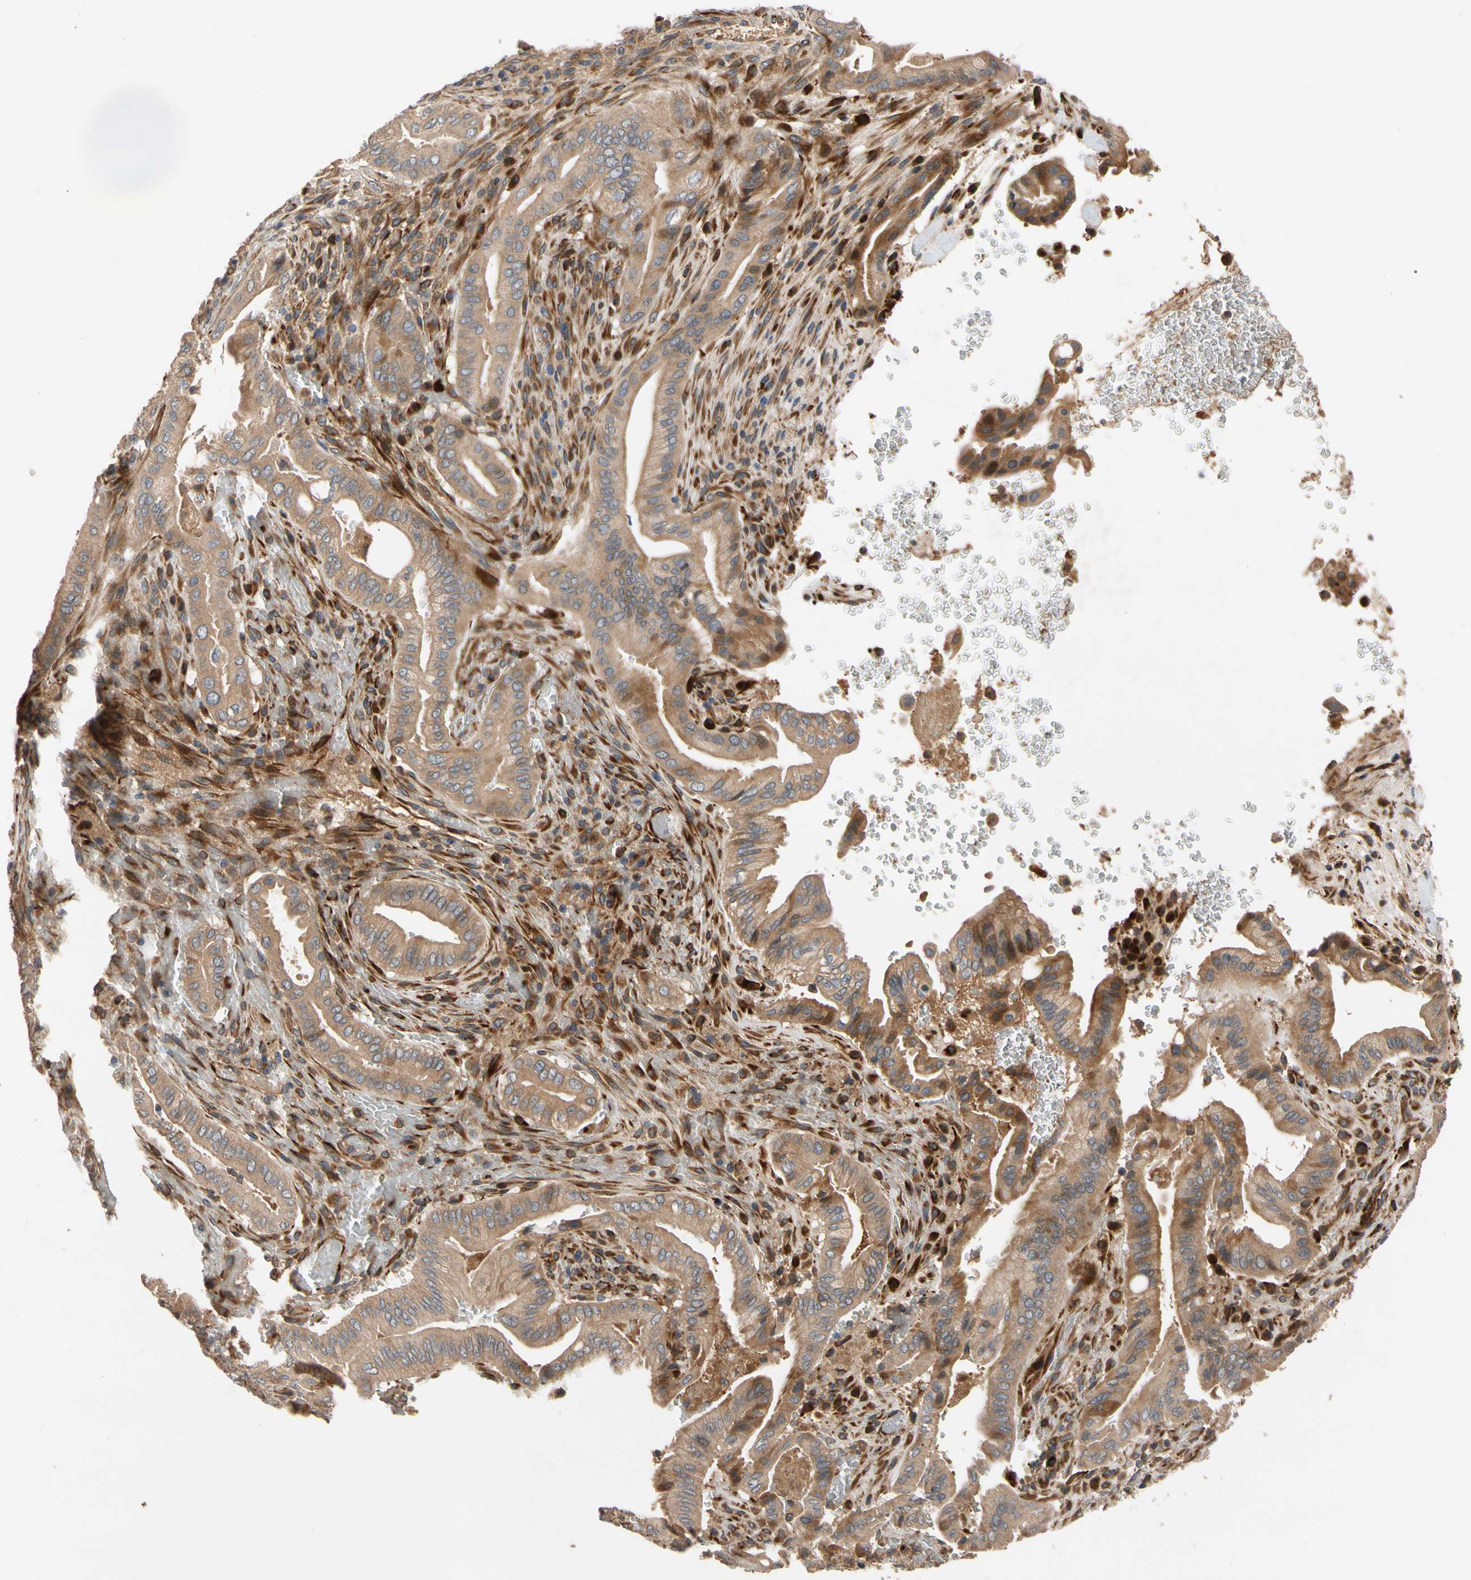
{"staining": {"intensity": "moderate", "quantity": ">75%", "location": "cytoplasmic/membranous"}, "tissue": "liver cancer", "cell_type": "Tumor cells", "image_type": "cancer", "snomed": [{"axis": "morphology", "description": "Cholangiocarcinoma"}, {"axis": "topography", "description": "Liver"}], "caption": "Immunohistochemical staining of human liver cancer (cholangiocarcinoma) demonstrates medium levels of moderate cytoplasmic/membranous protein expression in approximately >75% of tumor cells.", "gene": "FGD6", "patient": {"sex": "female", "age": 68}}